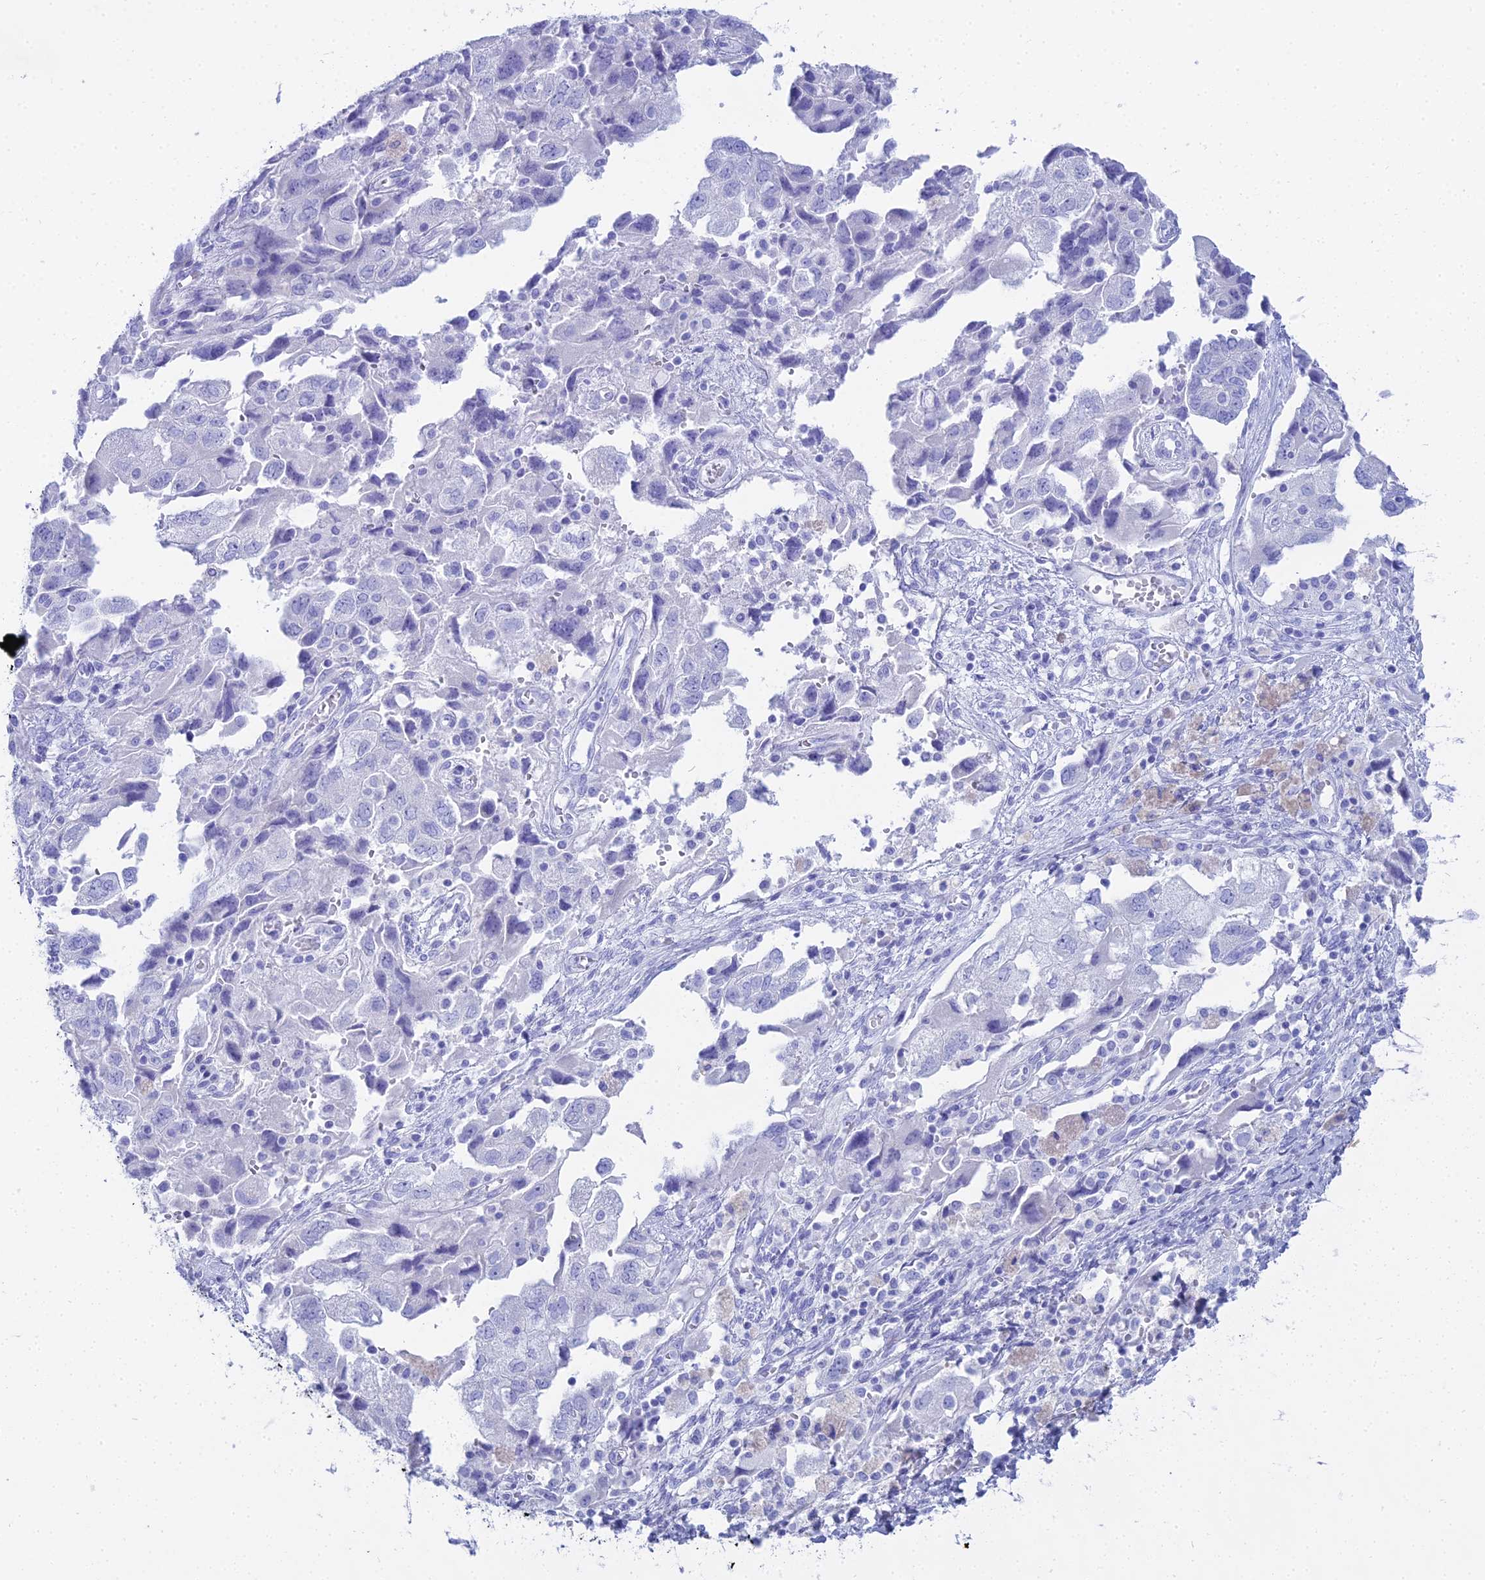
{"staining": {"intensity": "negative", "quantity": "none", "location": "none"}, "tissue": "ovarian cancer", "cell_type": "Tumor cells", "image_type": "cancer", "snomed": [{"axis": "morphology", "description": "Carcinoma, NOS"}, {"axis": "morphology", "description": "Cystadenocarcinoma, serous, NOS"}, {"axis": "topography", "description": "Ovary"}], "caption": "Ovarian cancer (carcinoma) was stained to show a protein in brown. There is no significant expression in tumor cells.", "gene": "CGB2", "patient": {"sex": "female", "age": 69}}